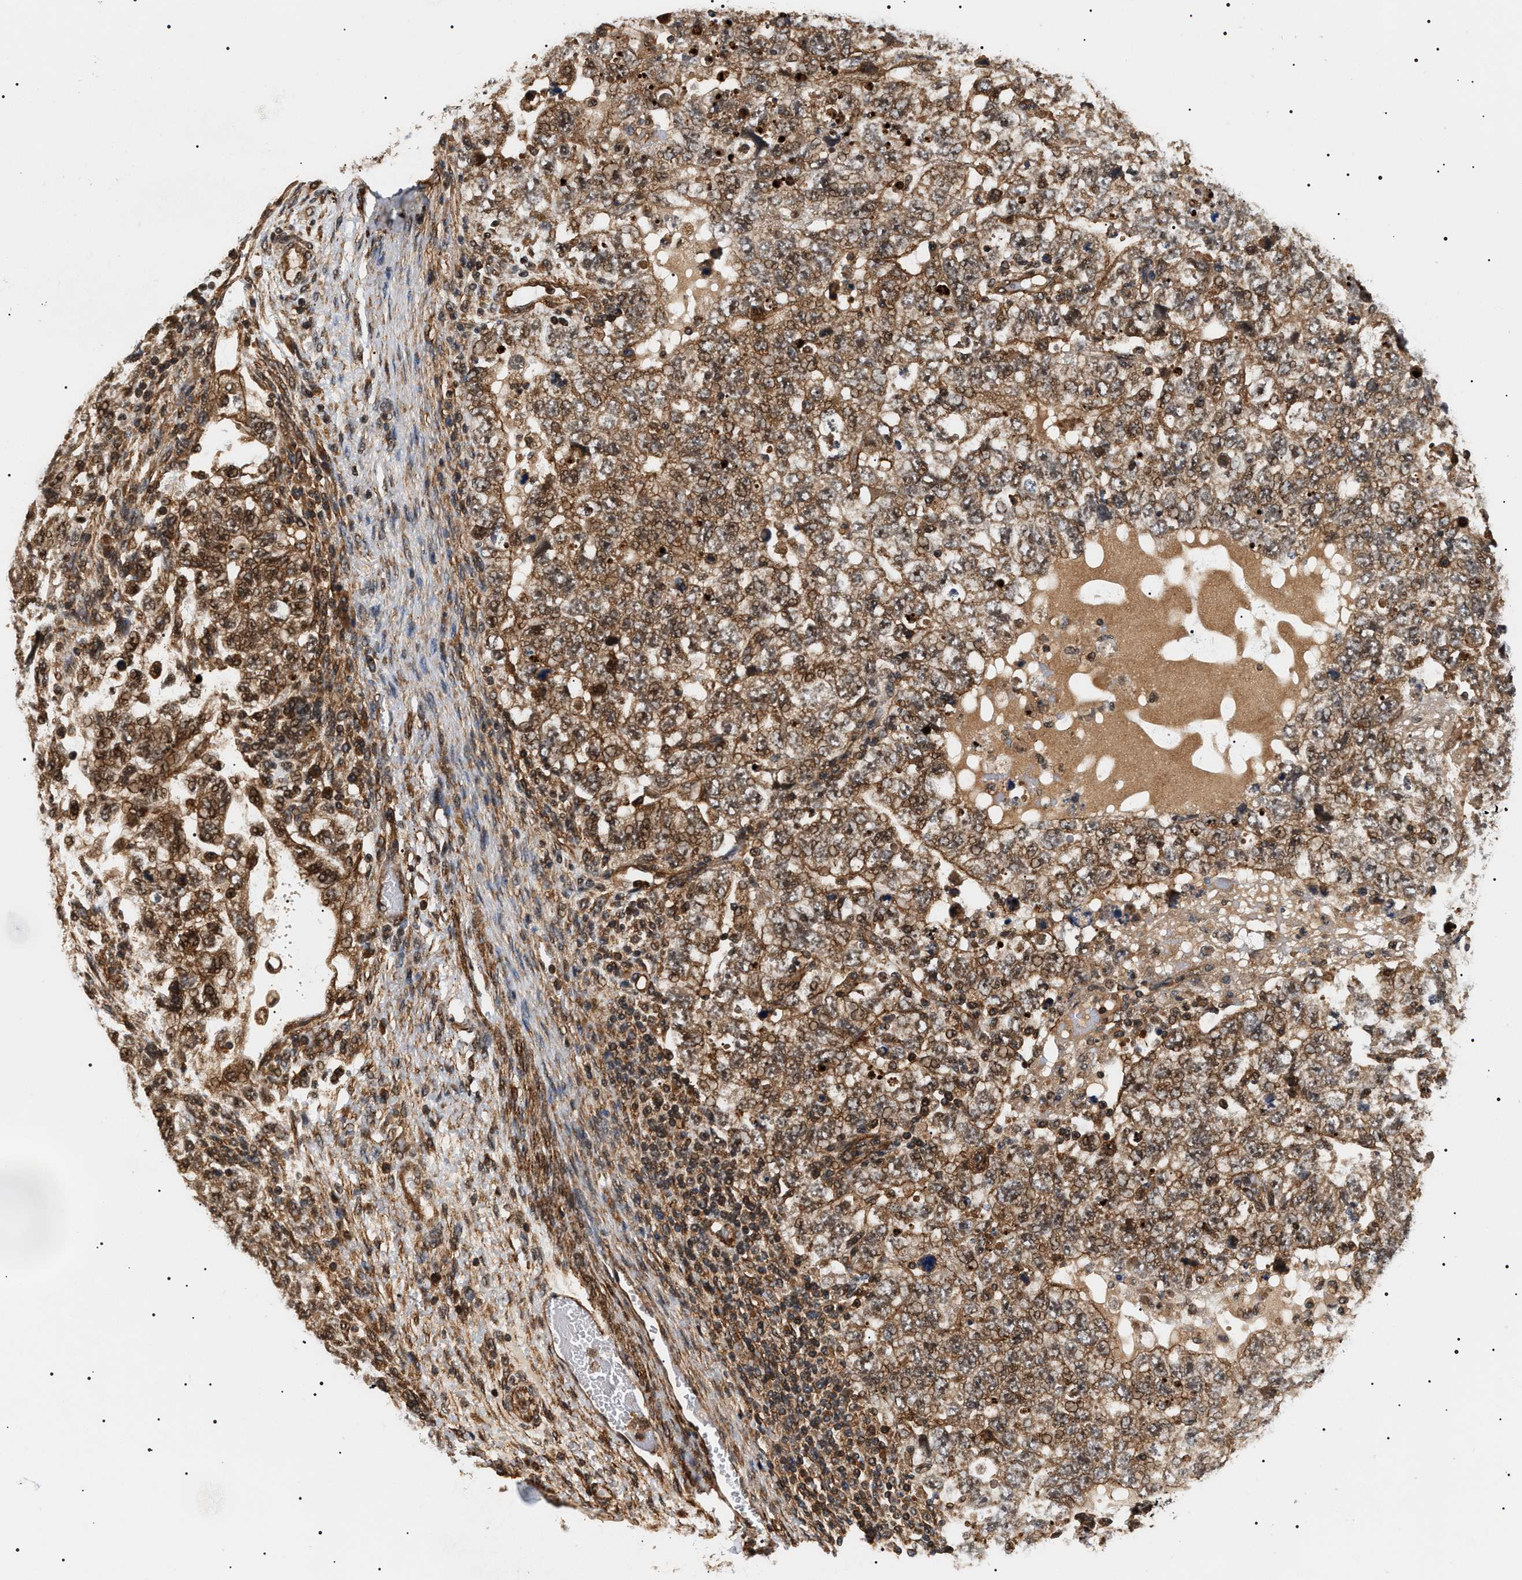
{"staining": {"intensity": "moderate", "quantity": ">75%", "location": "cytoplasmic/membranous"}, "tissue": "testis cancer", "cell_type": "Tumor cells", "image_type": "cancer", "snomed": [{"axis": "morphology", "description": "Carcinoma, Embryonal, NOS"}, {"axis": "topography", "description": "Testis"}], "caption": "Immunohistochemical staining of human testis cancer (embryonal carcinoma) displays medium levels of moderate cytoplasmic/membranous staining in about >75% of tumor cells.", "gene": "SH3GLB2", "patient": {"sex": "male", "age": 36}}